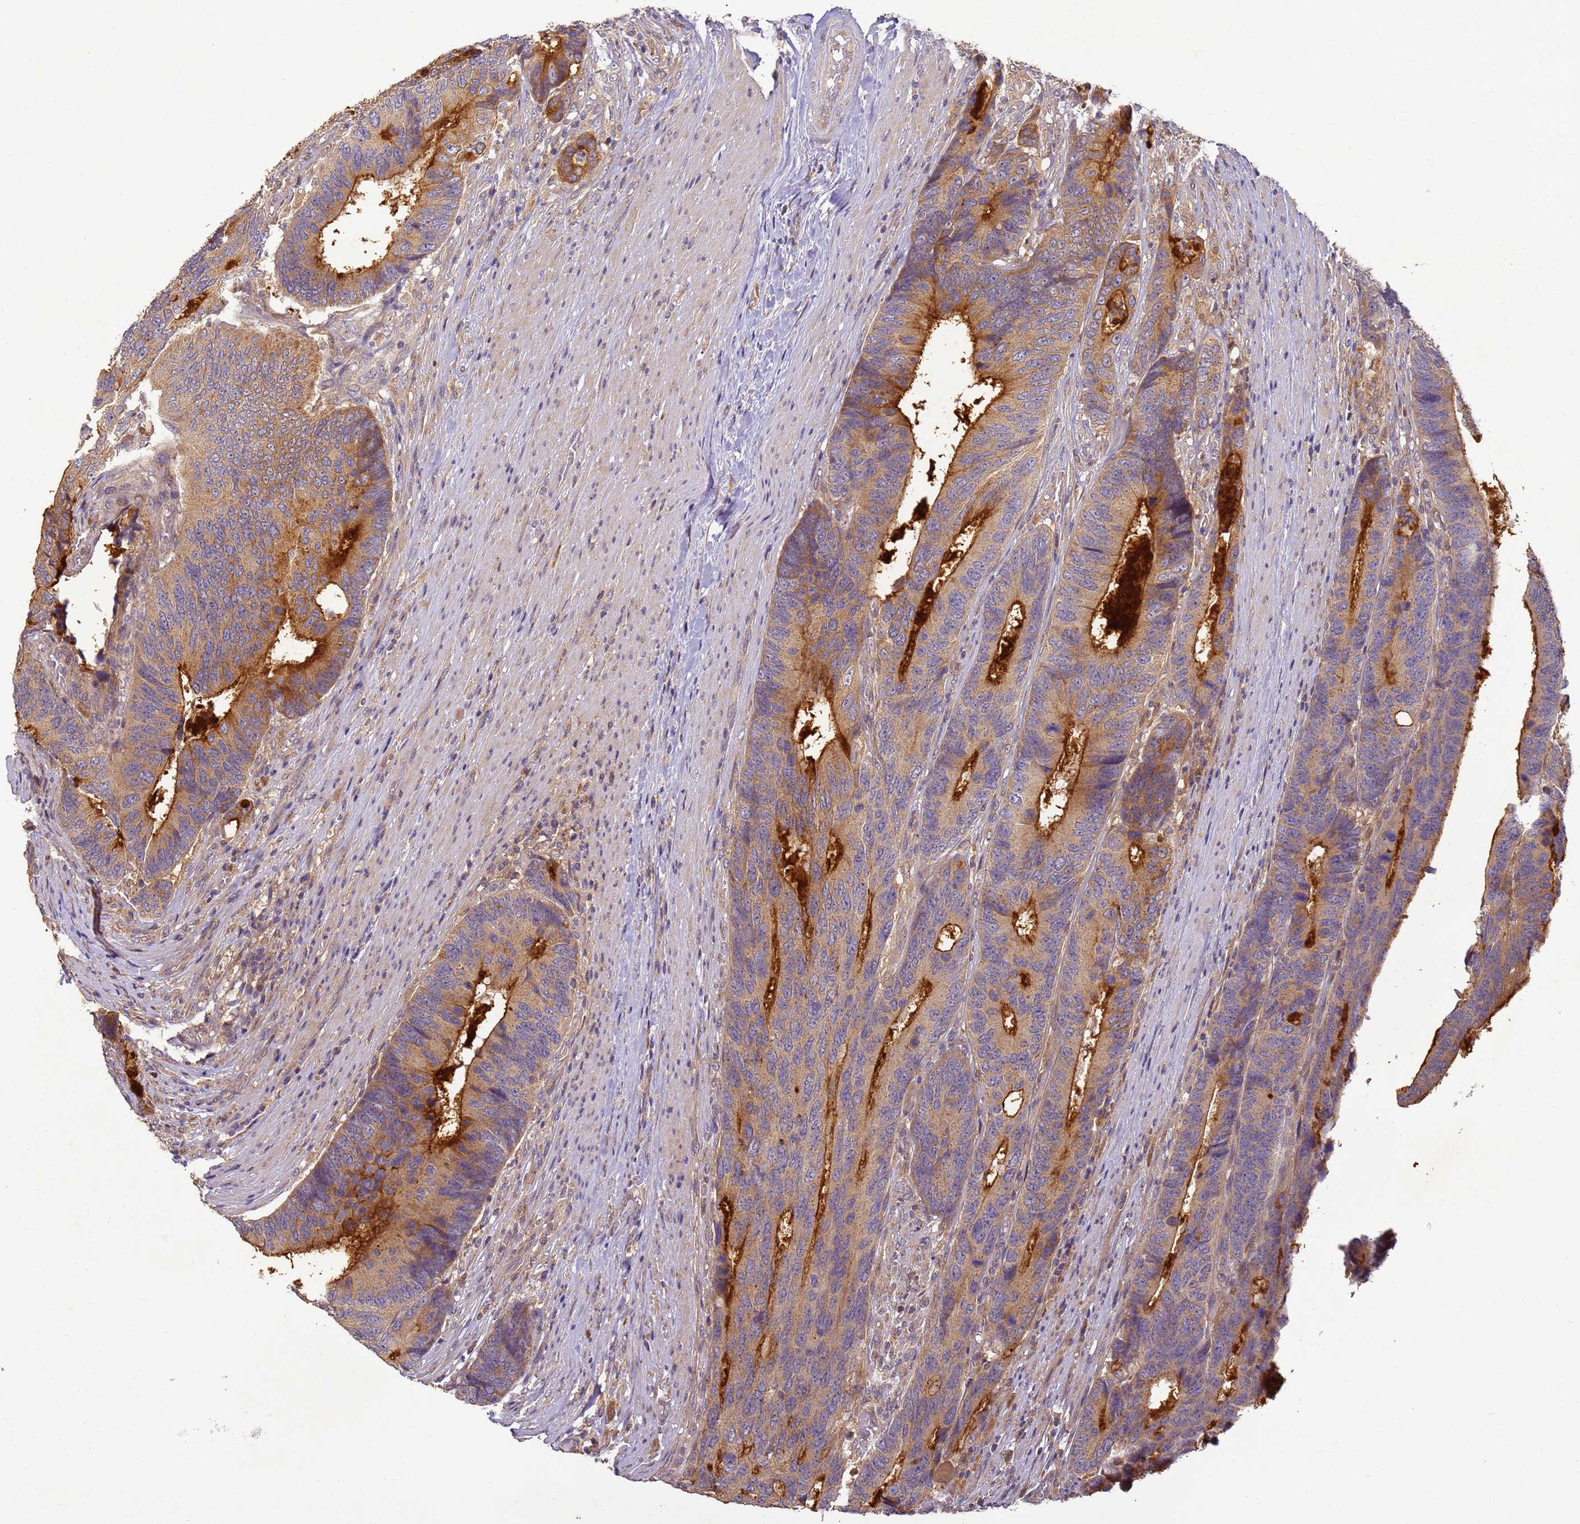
{"staining": {"intensity": "strong", "quantity": "25%-75%", "location": "cytoplasmic/membranous"}, "tissue": "colorectal cancer", "cell_type": "Tumor cells", "image_type": "cancer", "snomed": [{"axis": "morphology", "description": "Adenocarcinoma, NOS"}, {"axis": "topography", "description": "Colon"}], "caption": "Human colorectal cancer stained for a protein (brown) exhibits strong cytoplasmic/membranous positive staining in approximately 25%-75% of tumor cells.", "gene": "TIGAR", "patient": {"sex": "male", "age": 87}}